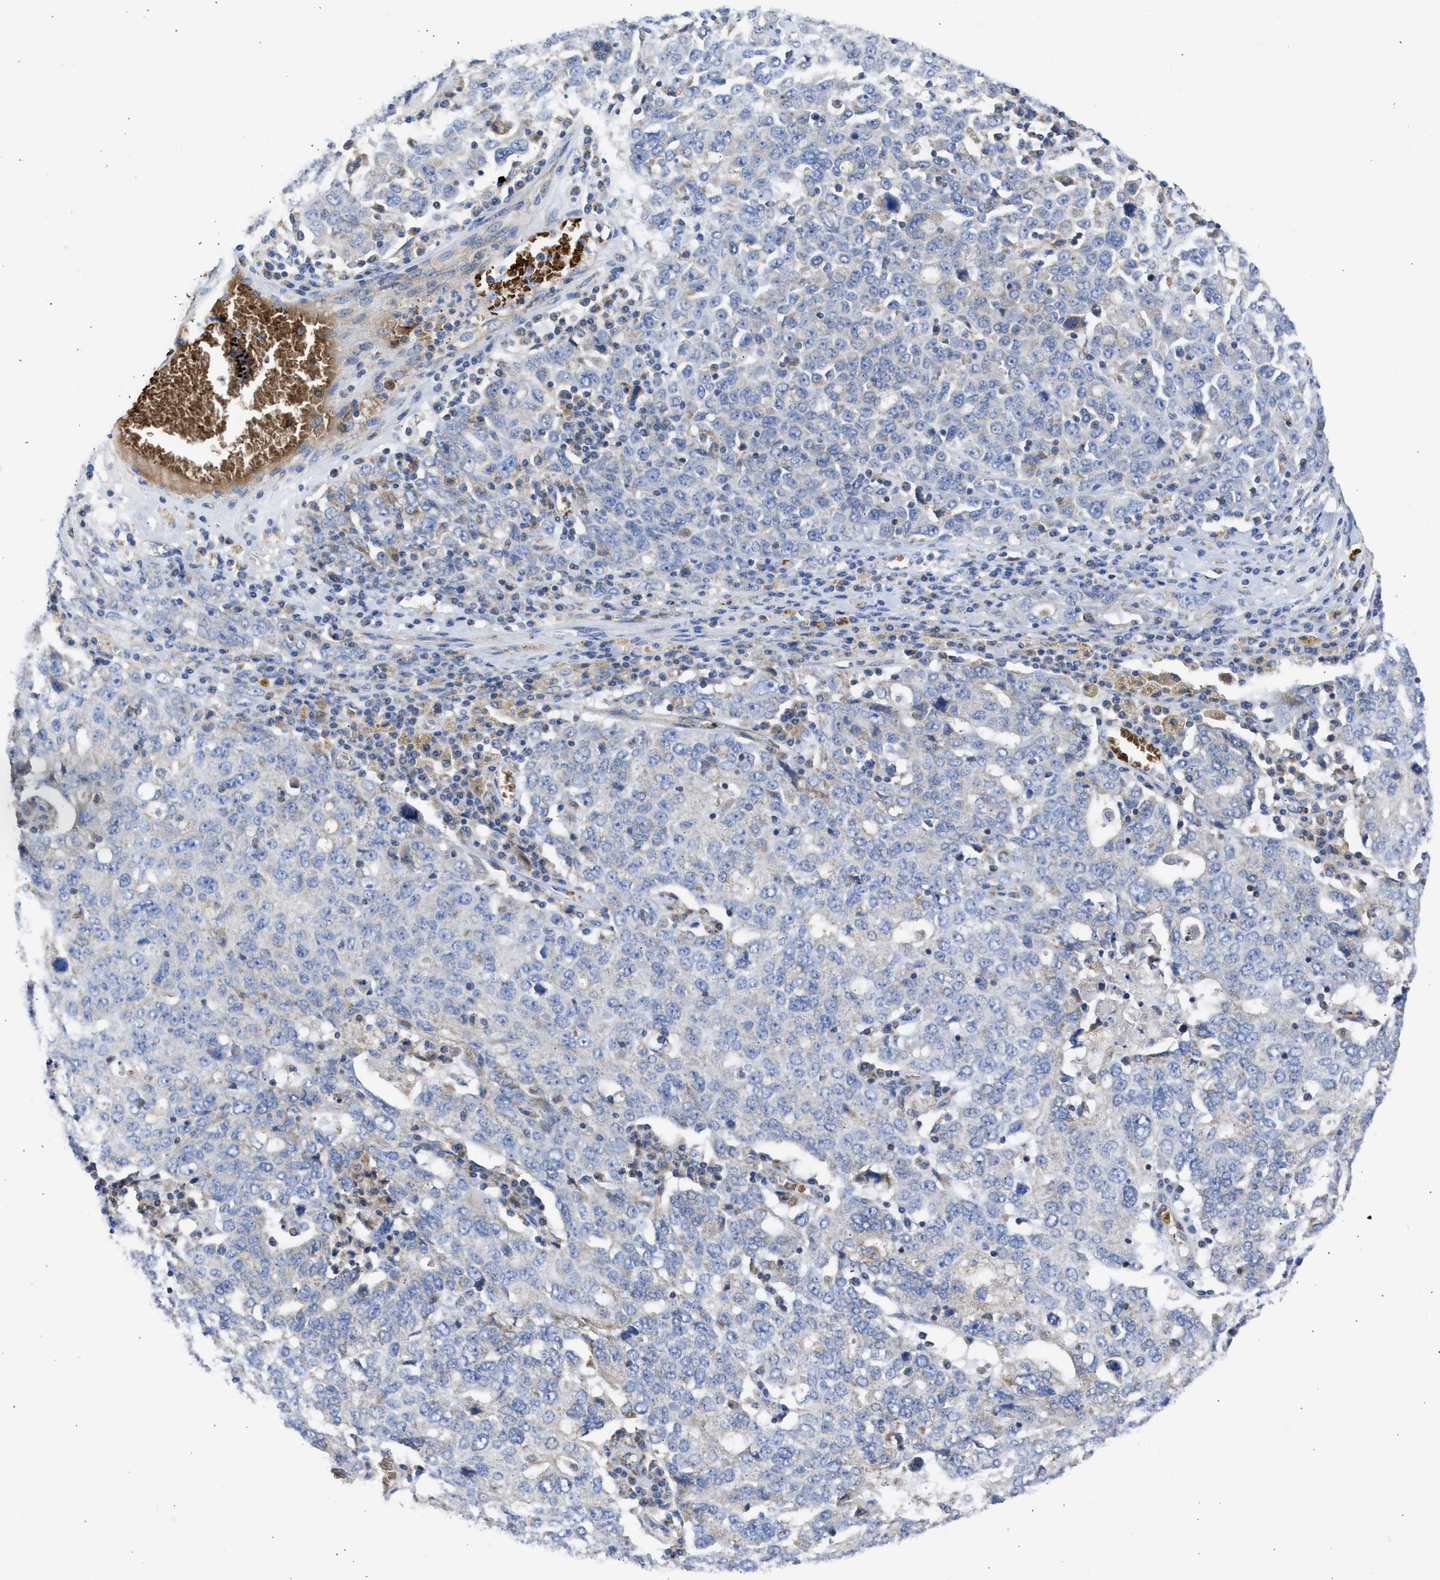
{"staining": {"intensity": "weak", "quantity": "<25%", "location": "cytoplasmic/membranous"}, "tissue": "ovarian cancer", "cell_type": "Tumor cells", "image_type": "cancer", "snomed": [{"axis": "morphology", "description": "Carcinoma, endometroid"}, {"axis": "topography", "description": "Ovary"}], "caption": "Tumor cells show no significant protein positivity in endometroid carcinoma (ovarian).", "gene": "BTG3", "patient": {"sex": "female", "age": 62}}